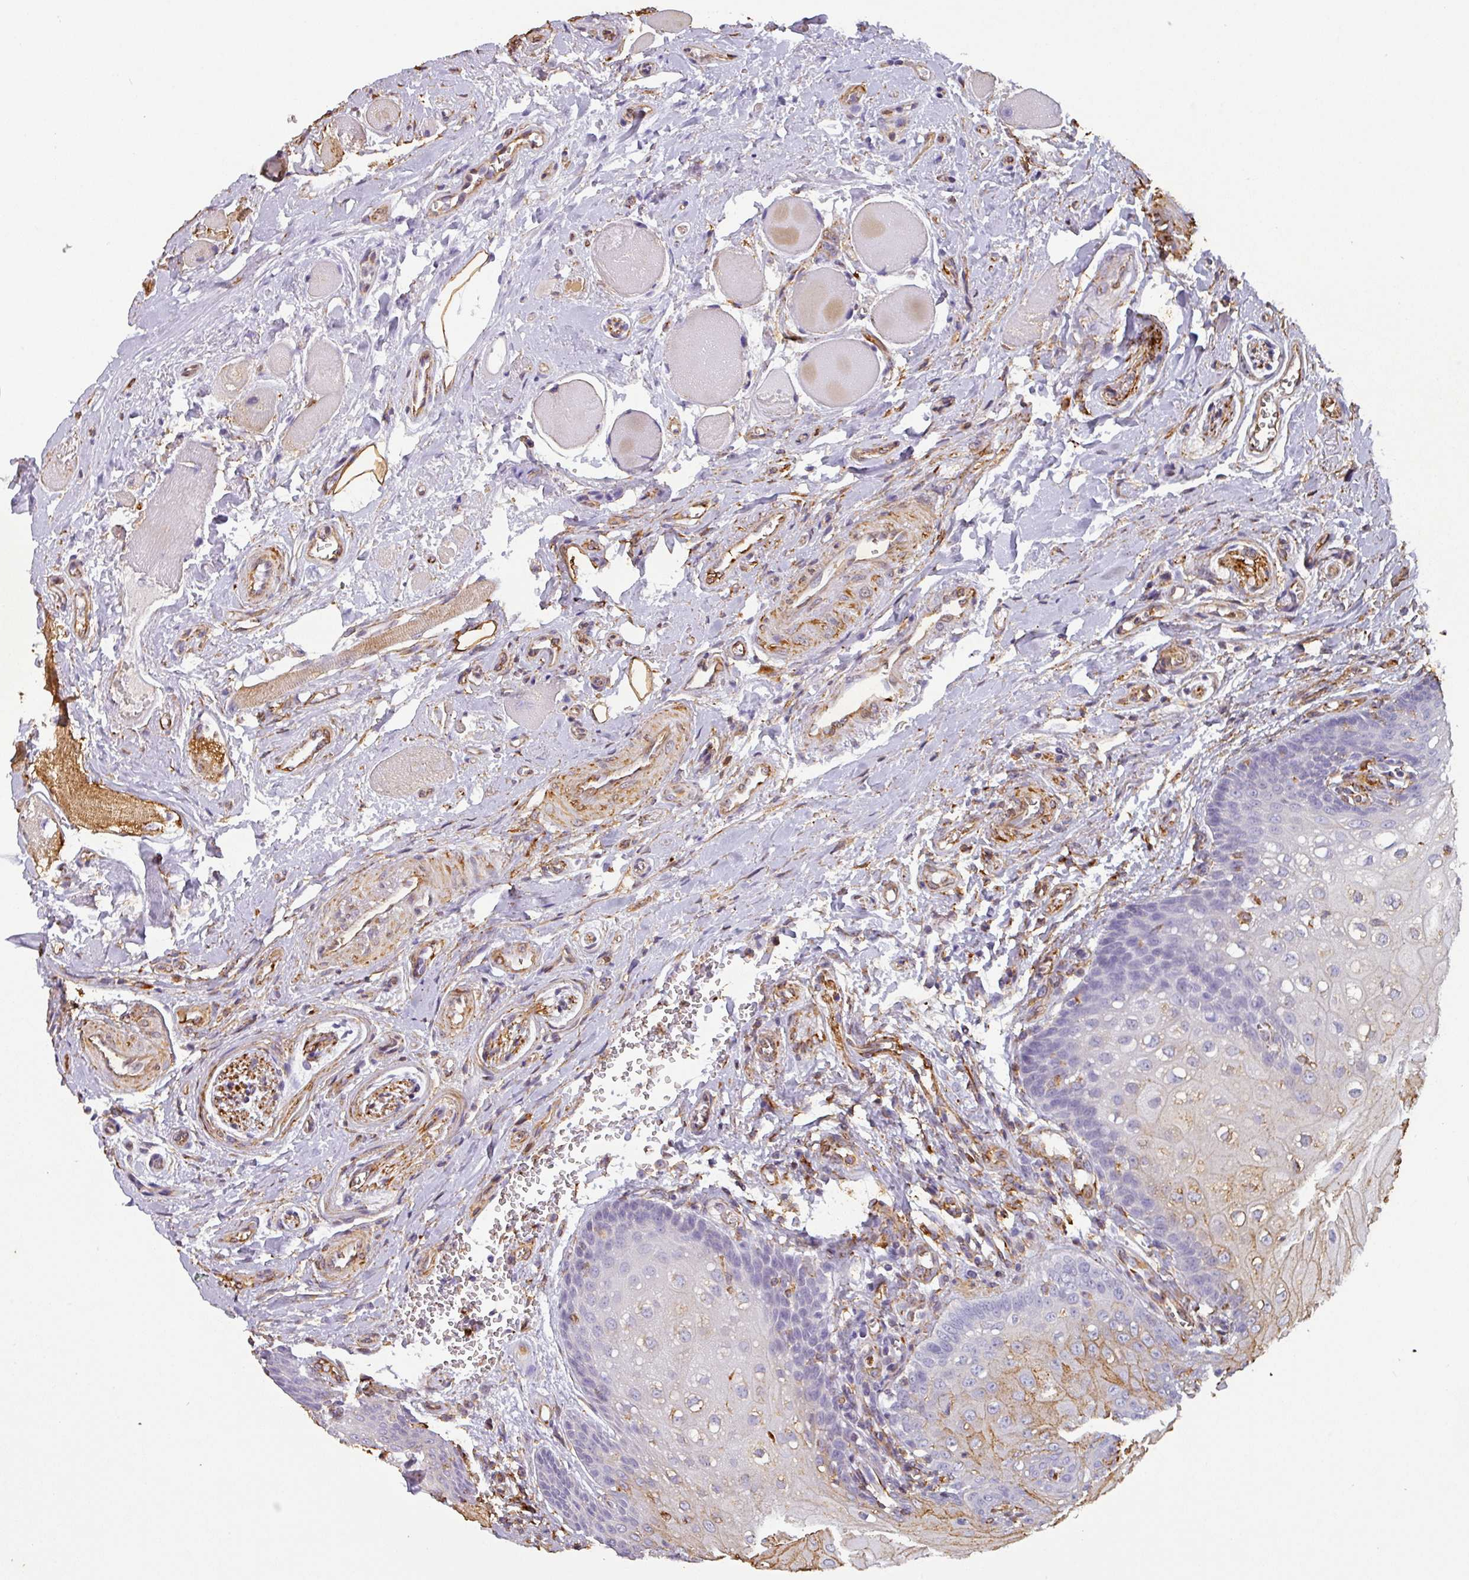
{"staining": {"intensity": "moderate", "quantity": "<25%", "location": "cytoplasmic/membranous"}, "tissue": "oral mucosa", "cell_type": "Squamous epithelial cells", "image_type": "normal", "snomed": [{"axis": "morphology", "description": "Normal tissue, NOS"}, {"axis": "morphology", "description": "Squamous cell carcinoma, NOS"}, {"axis": "topography", "description": "Oral tissue"}, {"axis": "topography", "description": "Tounge, NOS"}, {"axis": "topography", "description": "Head-Neck"}], "caption": "Immunohistochemistry of normal oral mucosa displays low levels of moderate cytoplasmic/membranous positivity in about <25% of squamous epithelial cells. (IHC, brightfield microscopy, high magnification).", "gene": "ZNF280C", "patient": {"sex": "male", "age": 79}}